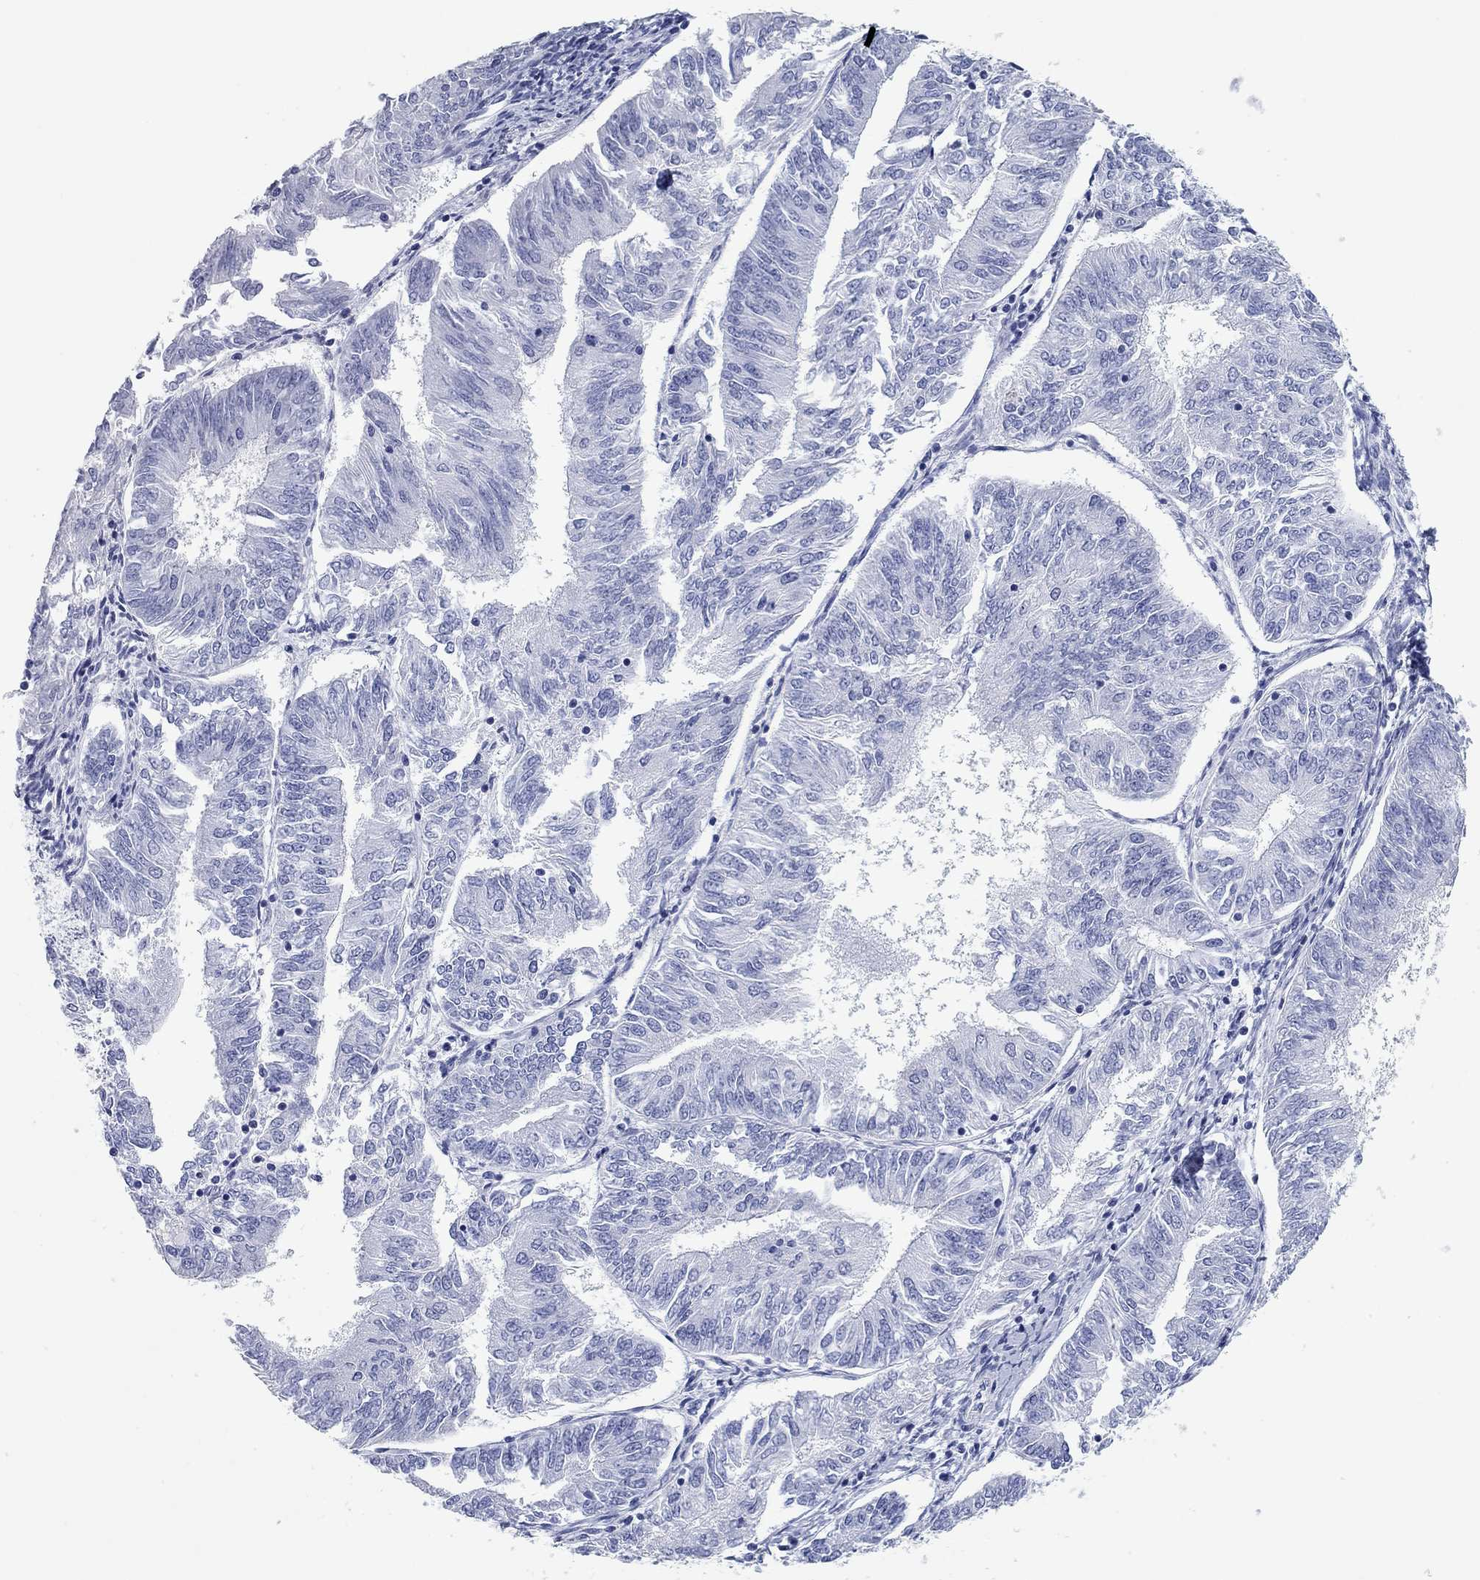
{"staining": {"intensity": "negative", "quantity": "none", "location": "none"}, "tissue": "endometrial cancer", "cell_type": "Tumor cells", "image_type": "cancer", "snomed": [{"axis": "morphology", "description": "Adenocarcinoma, NOS"}, {"axis": "topography", "description": "Endometrium"}], "caption": "This is an immunohistochemistry photomicrograph of human endometrial cancer. There is no expression in tumor cells.", "gene": "CHI3L2", "patient": {"sex": "female", "age": 58}}